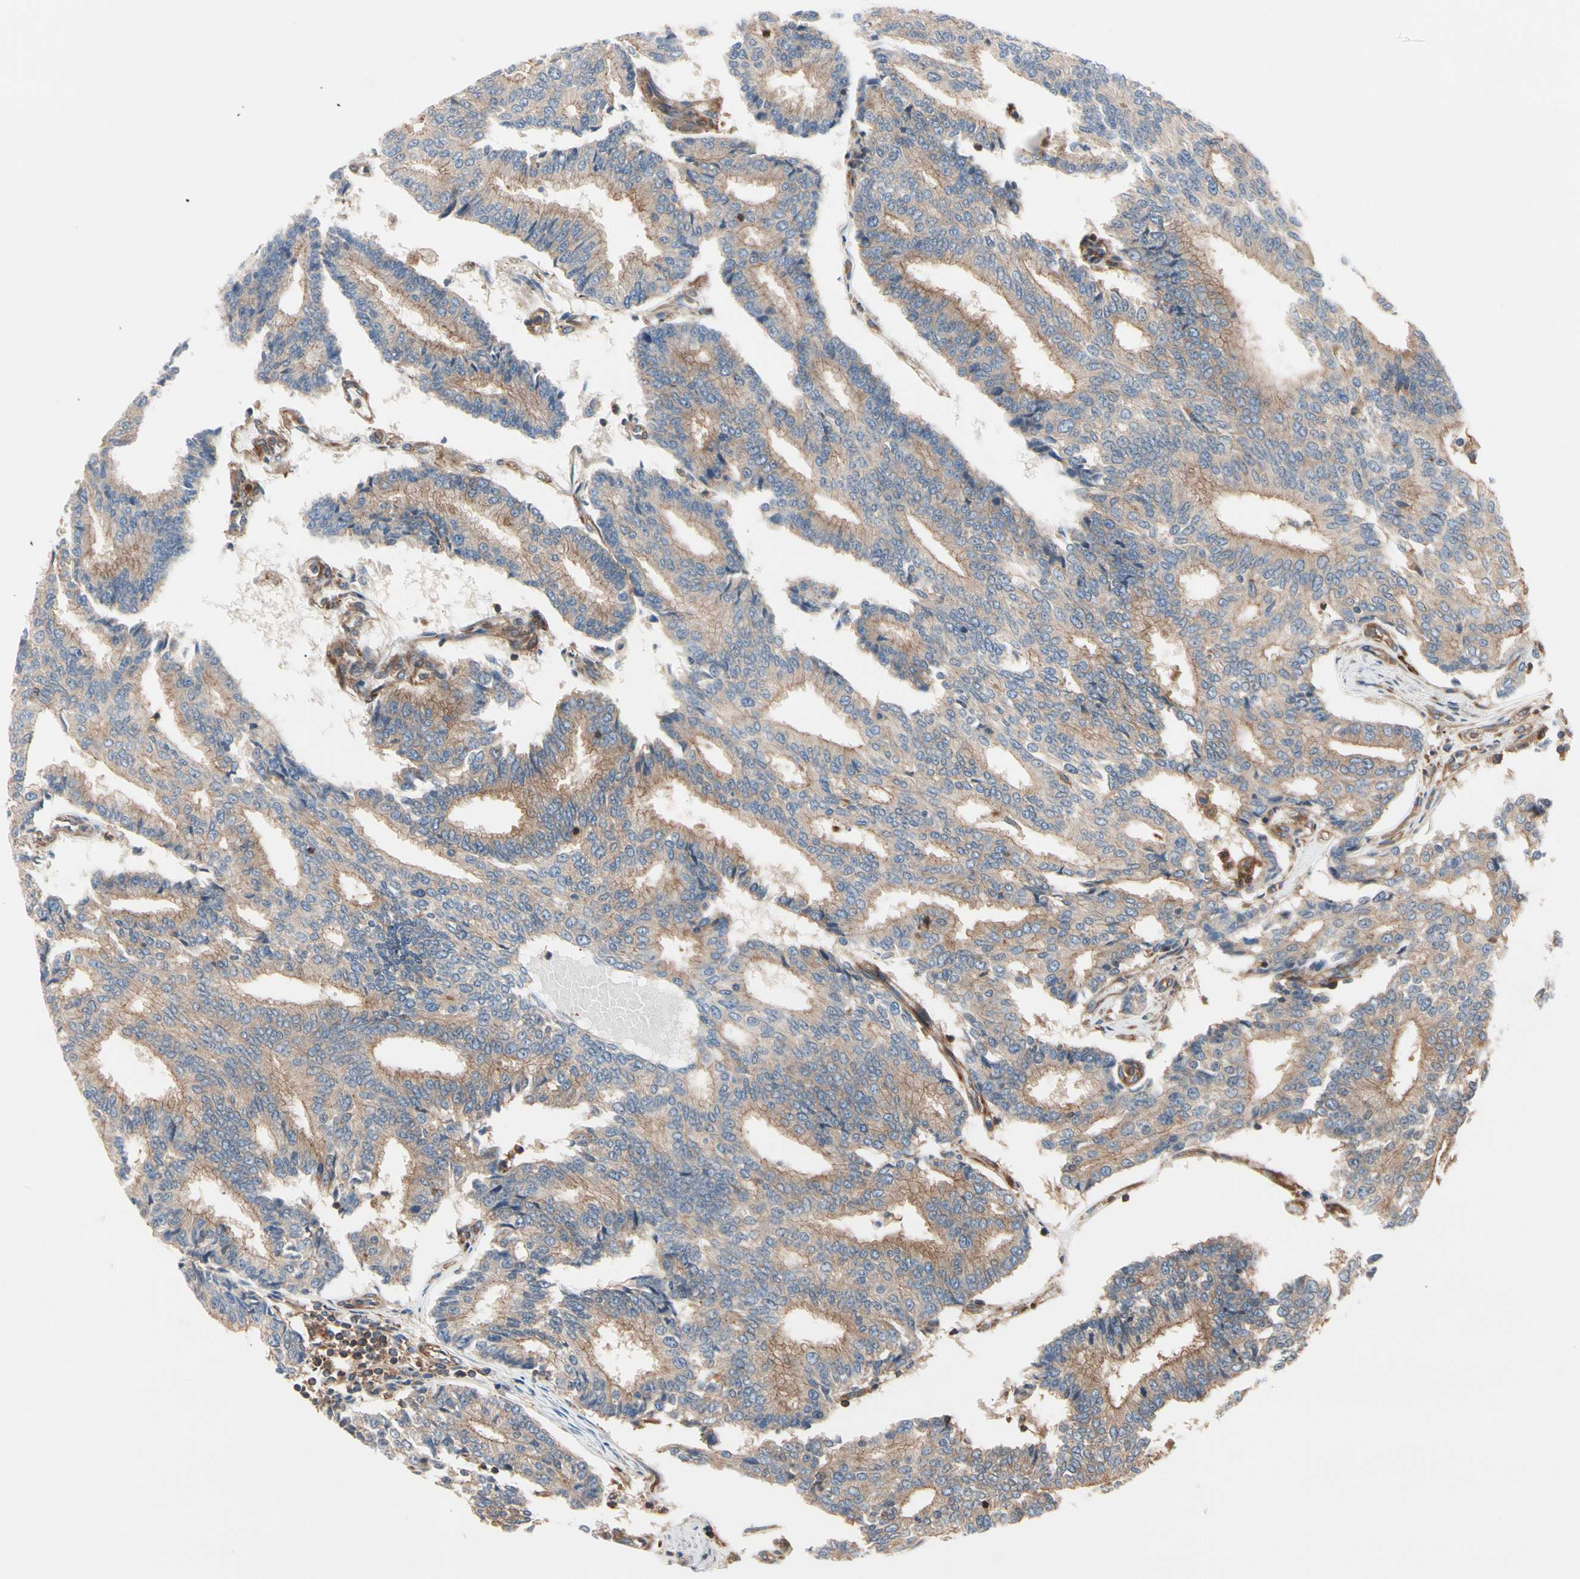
{"staining": {"intensity": "weak", "quantity": "25%-75%", "location": "cytoplasmic/membranous"}, "tissue": "prostate cancer", "cell_type": "Tumor cells", "image_type": "cancer", "snomed": [{"axis": "morphology", "description": "Adenocarcinoma, High grade"}, {"axis": "topography", "description": "Prostate"}], "caption": "High-grade adenocarcinoma (prostate) was stained to show a protein in brown. There is low levels of weak cytoplasmic/membranous staining in about 25%-75% of tumor cells. The staining was performed using DAB (3,3'-diaminobenzidine) to visualize the protein expression in brown, while the nuclei were stained in blue with hematoxylin (Magnification: 20x).", "gene": "ROCK1", "patient": {"sex": "male", "age": 55}}